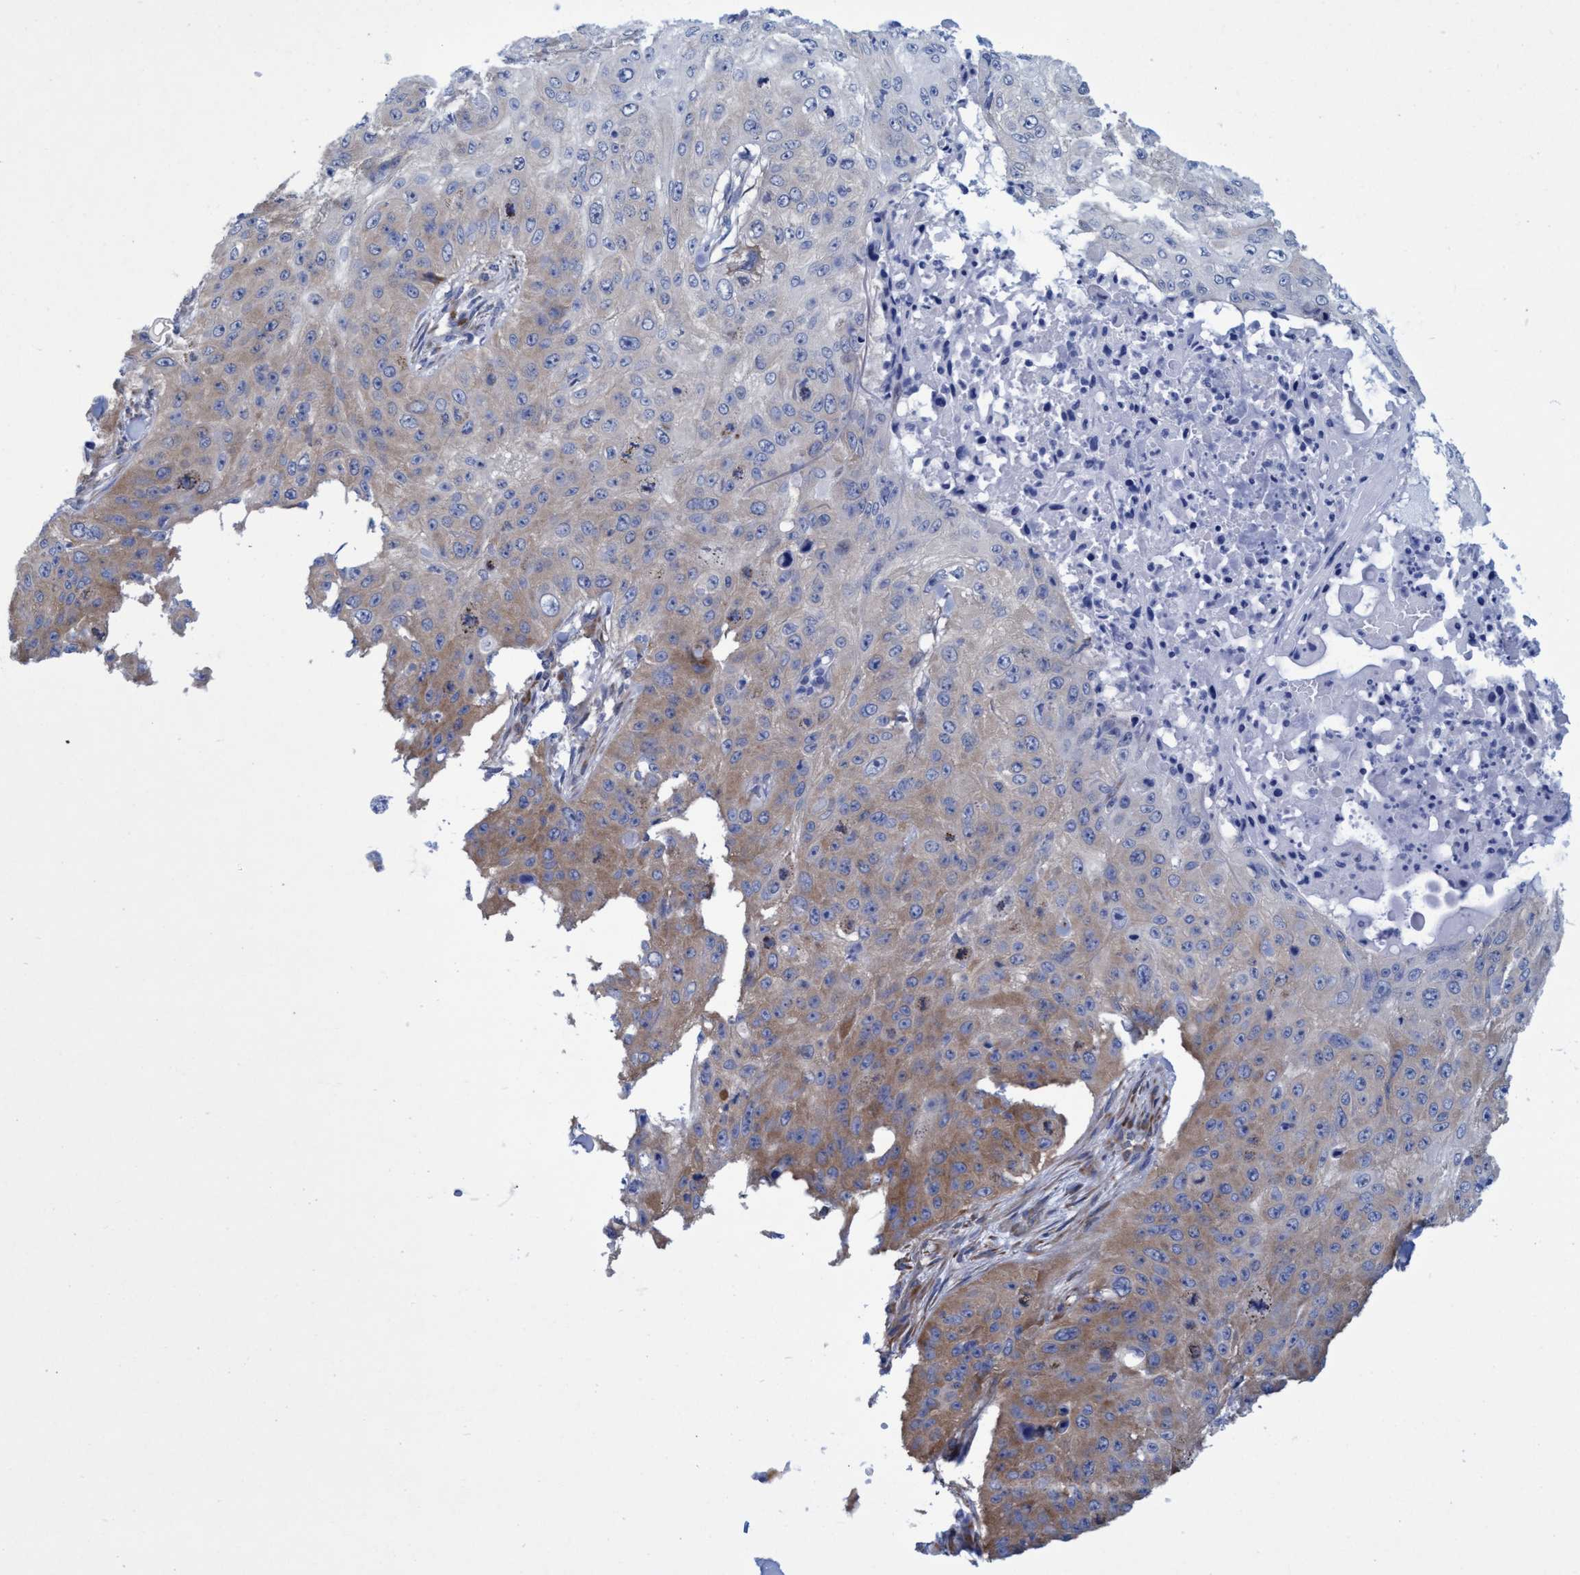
{"staining": {"intensity": "moderate", "quantity": "<25%", "location": "cytoplasmic/membranous"}, "tissue": "skin cancer", "cell_type": "Tumor cells", "image_type": "cancer", "snomed": [{"axis": "morphology", "description": "Squamous cell carcinoma, NOS"}, {"axis": "topography", "description": "Skin"}], "caption": "A high-resolution histopathology image shows immunohistochemistry staining of skin squamous cell carcinoma, which shows moderate cytoplasmic/membranous expression in about <25% of tumor cells. Nuclei are stained in blue.", "gene": "R3HCC1", "patient": {"sex": "female", "age": 80}}